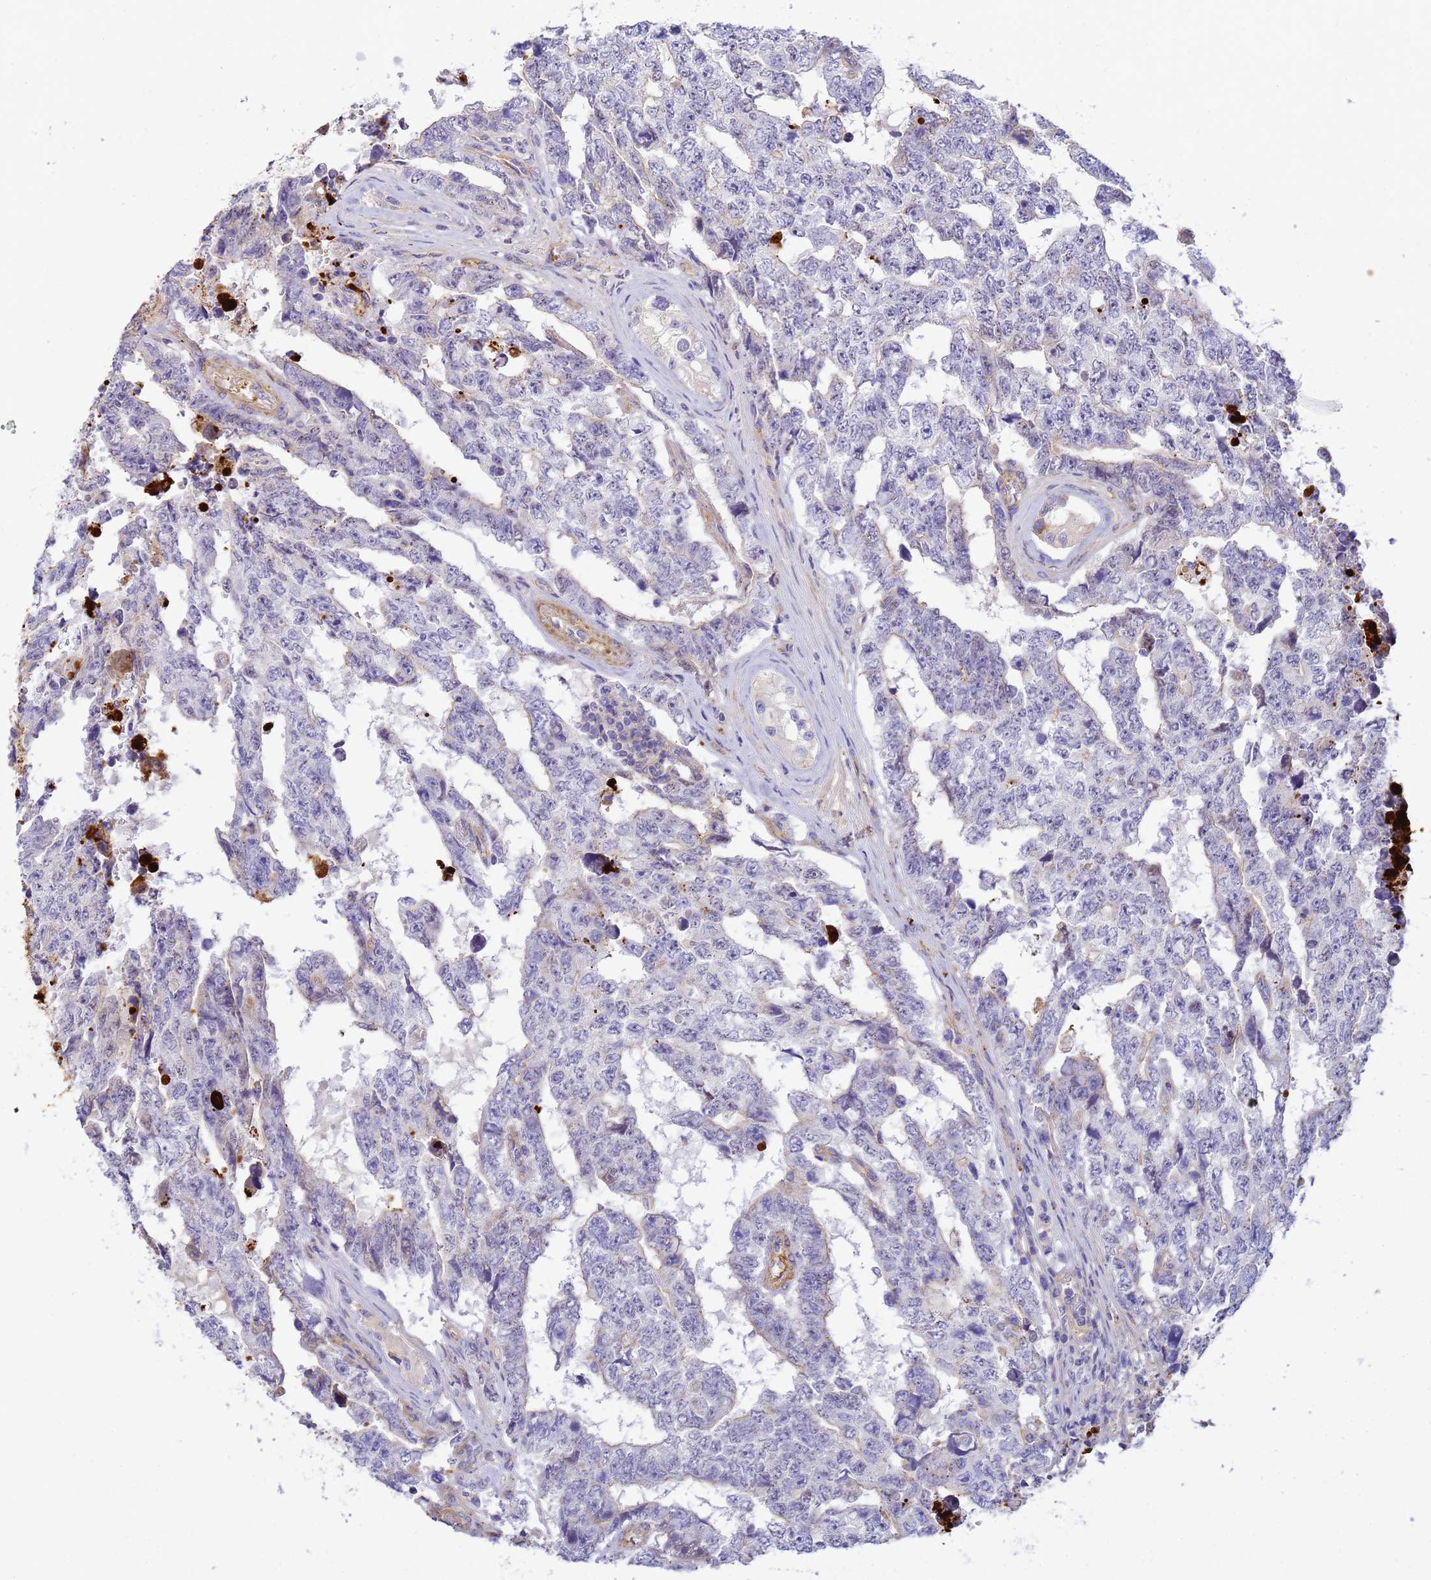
{"staining": {"intensity": "negative", "quantity": "none", "location": "none"}, "tissue": "testis cancer", "cell_type": "Tumor cells", "image_type": "cancer", "snomed": [{"axis": "morphology", "description": "Normal tissue, NOS"}, {"axis": "morphology", "description": "Carcinoma, Embryonal, NOS"}, {"axis": "topography", "description": "Testis"}, {"axis": "topography", "description": "Epididymis"}], "caption": "Immunohistochemistry (IHC) of embryonal carcinoma (testis) shows no staining in tumor cells.", "gene": "MYL12A", "patient": {"sex": "male", "age": 25}}